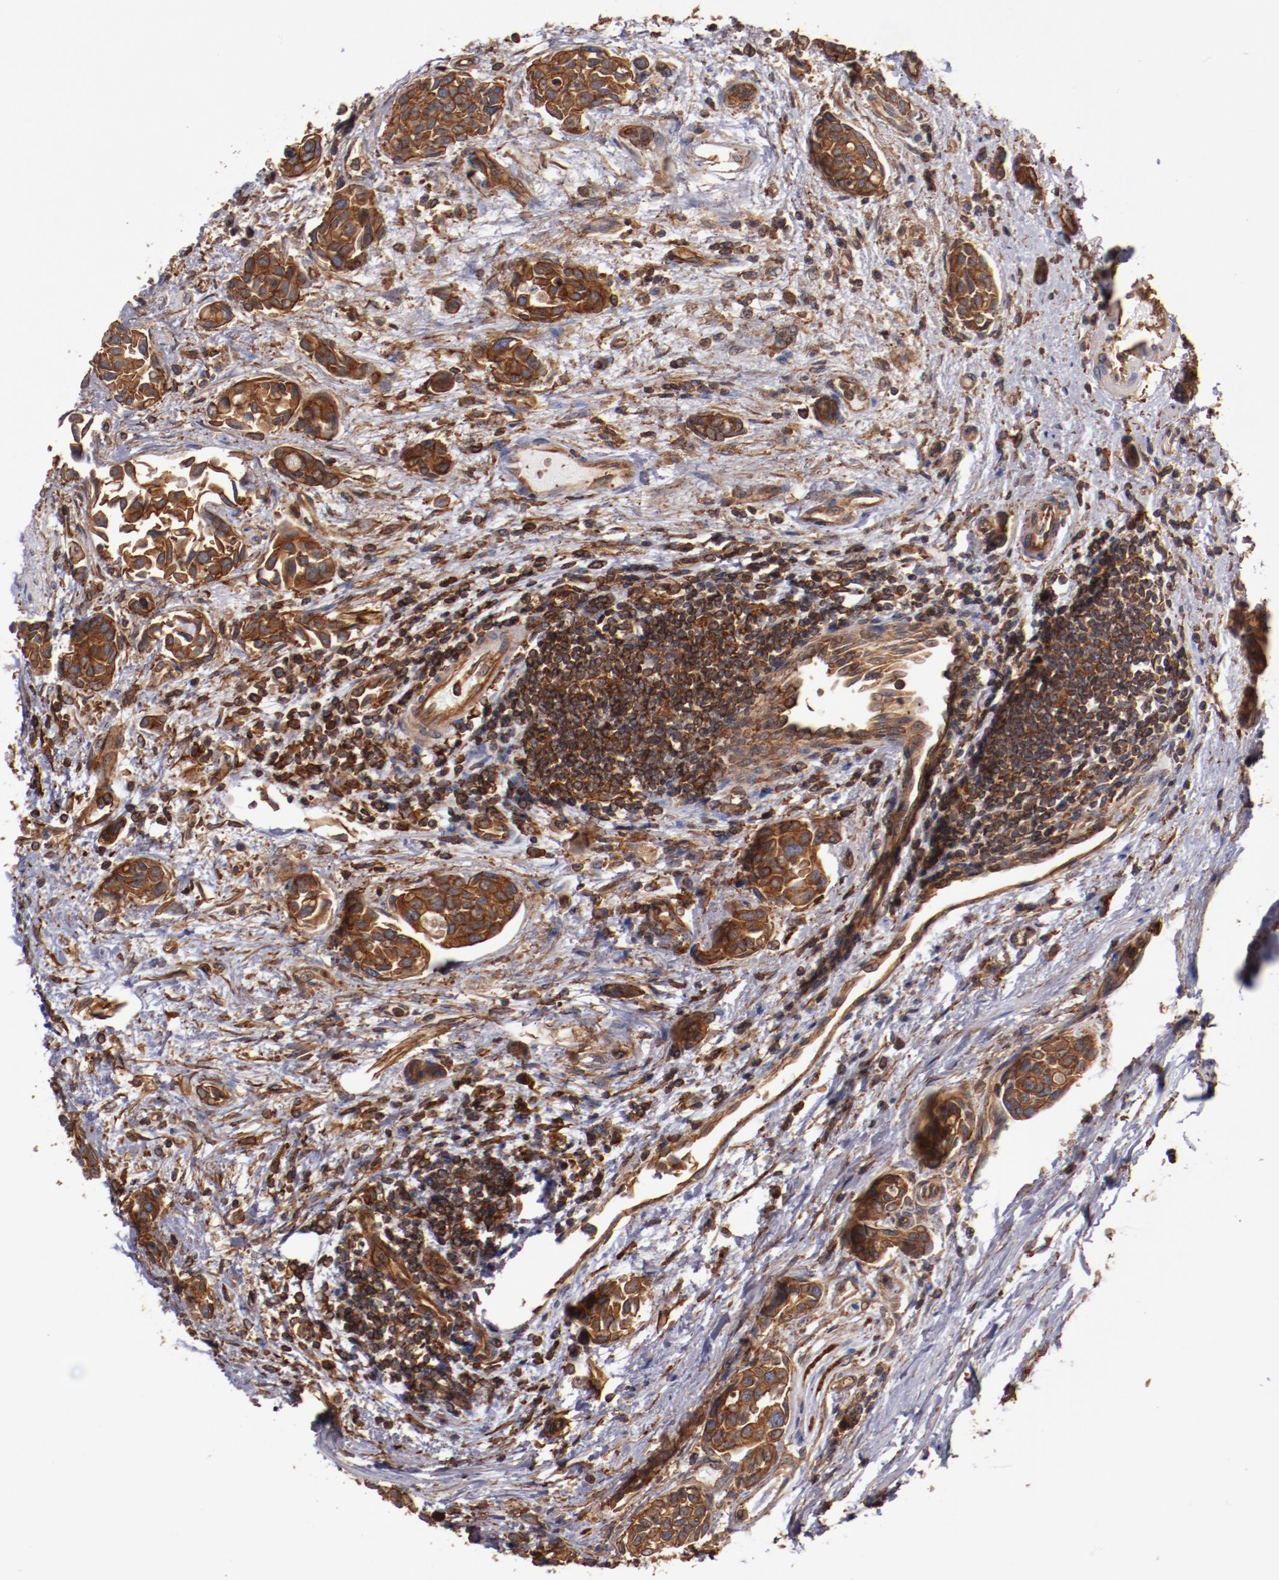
{"staining": {"intensity": "strong", "quantity": ">75%", "location": "cytoplasmic/membranous"}, "tissue": "urothelial cancer", "cell_type": "Tumor cells", "image_type": "cancer", "snomed": [{"axis": "morphology", "description": "Urothelial carcinoma, High grade"}, {"axis": "topography", "description": "Urinary bladder"}], "caption": "Immunohistochemistry (IHC) (DAB) staining of urothelial carcinoma (high-grade) exhibits strong cytoplasmic/membranous protein positivity in approximately >75% of tumor cells.", "gene": "TMOD3", "patient": {"sex": "male", "age": 78}}